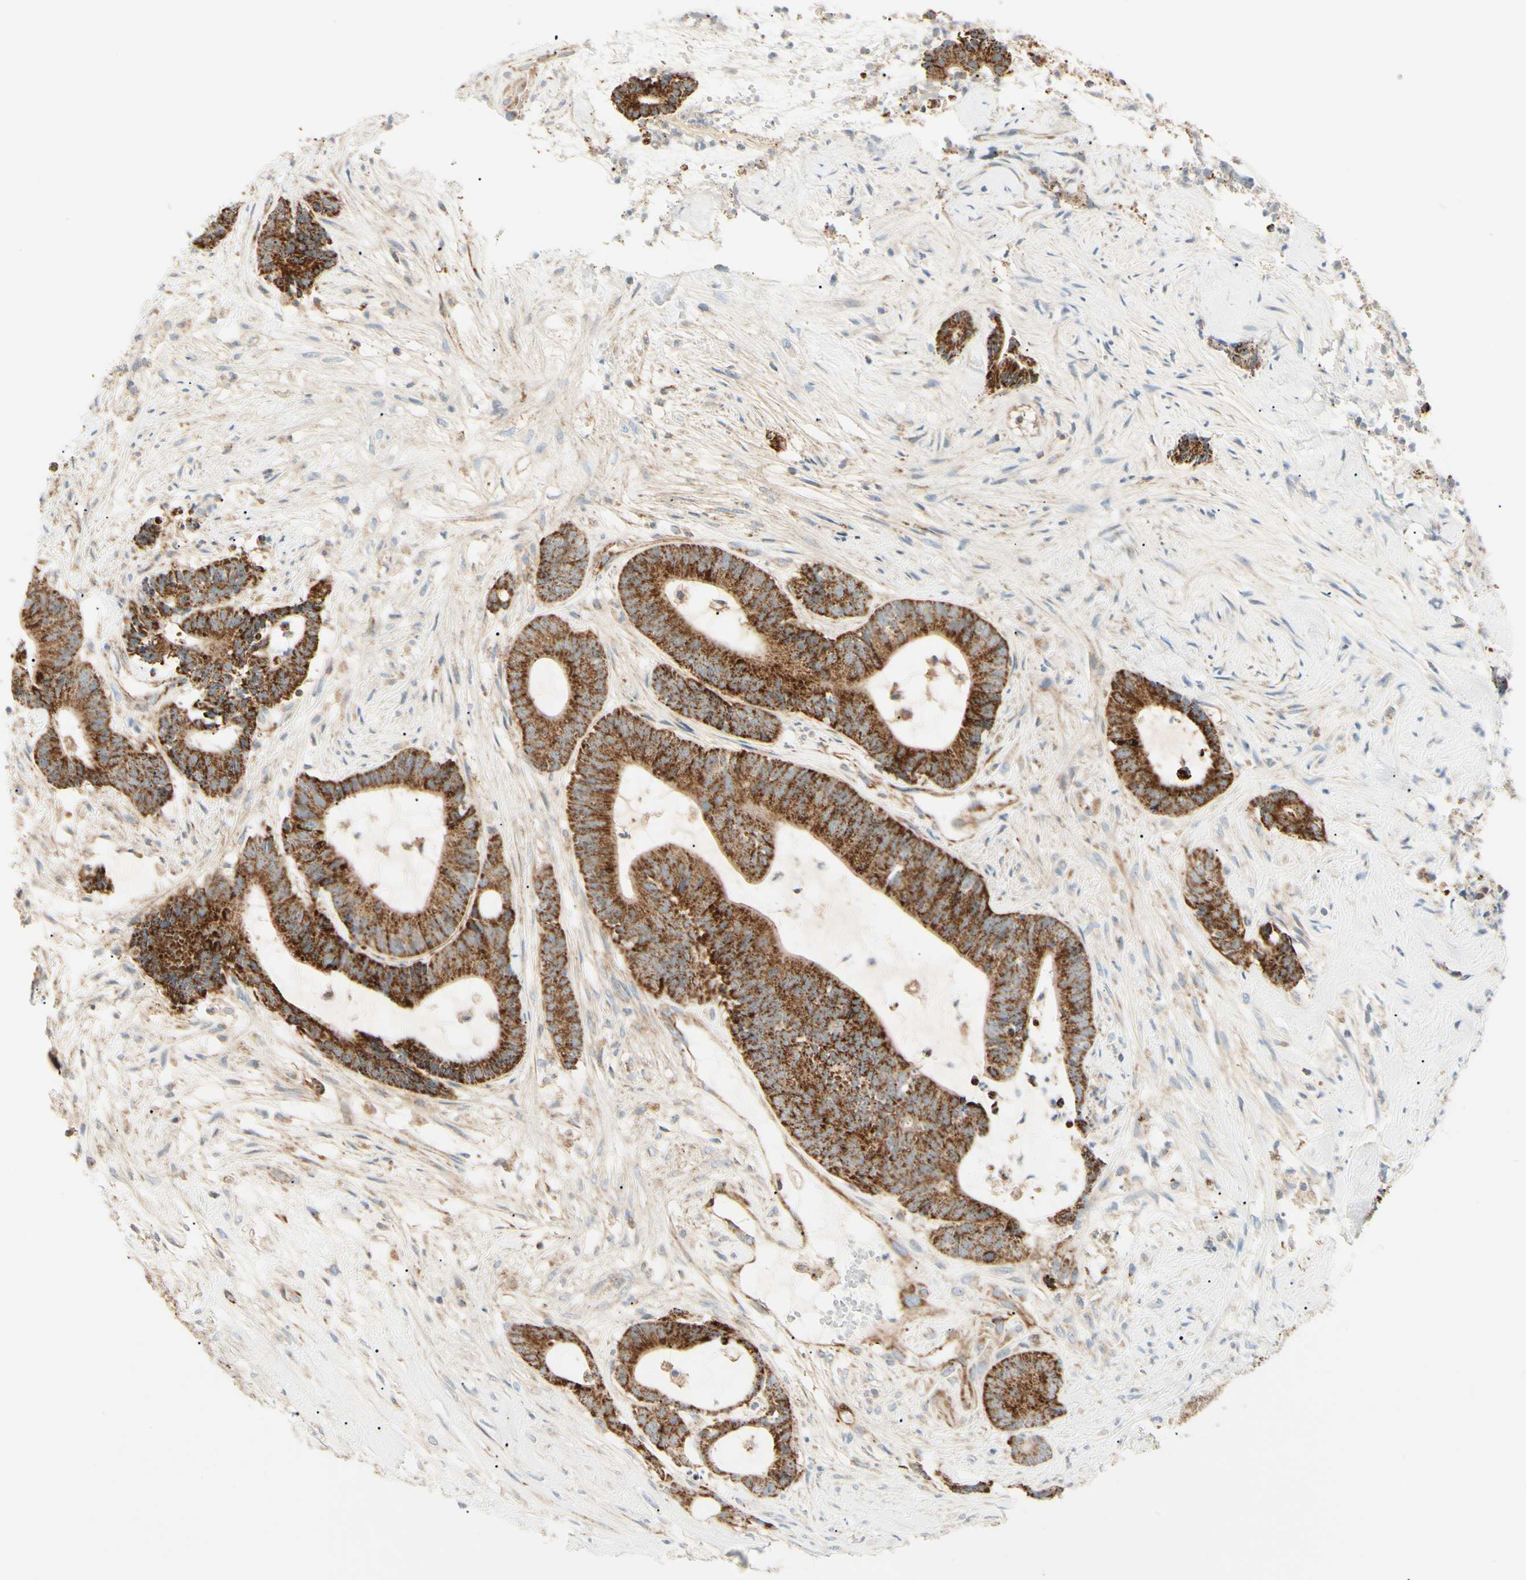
{"staining": {"intensity": "strong", "quantity": ">75%", "location": "cytoplasmic/membranous"}, "tissue": "colorectal cancer", "cell_type": "Tumor cells", "image_type": "cancer", "snomed": [{"axis": "morphology", "description": "Adenocarcinoma, NOS"}, {"axis": "topography", "description": "Colon"}], "caption": "This image reveals IHC staining of human colorectal cancer, with high strong cytoplasmic/membranous expression in about >75% of tumor cells.", "gene": "TBC1D10A", "patient": {"sex": "female", "age": 84}}